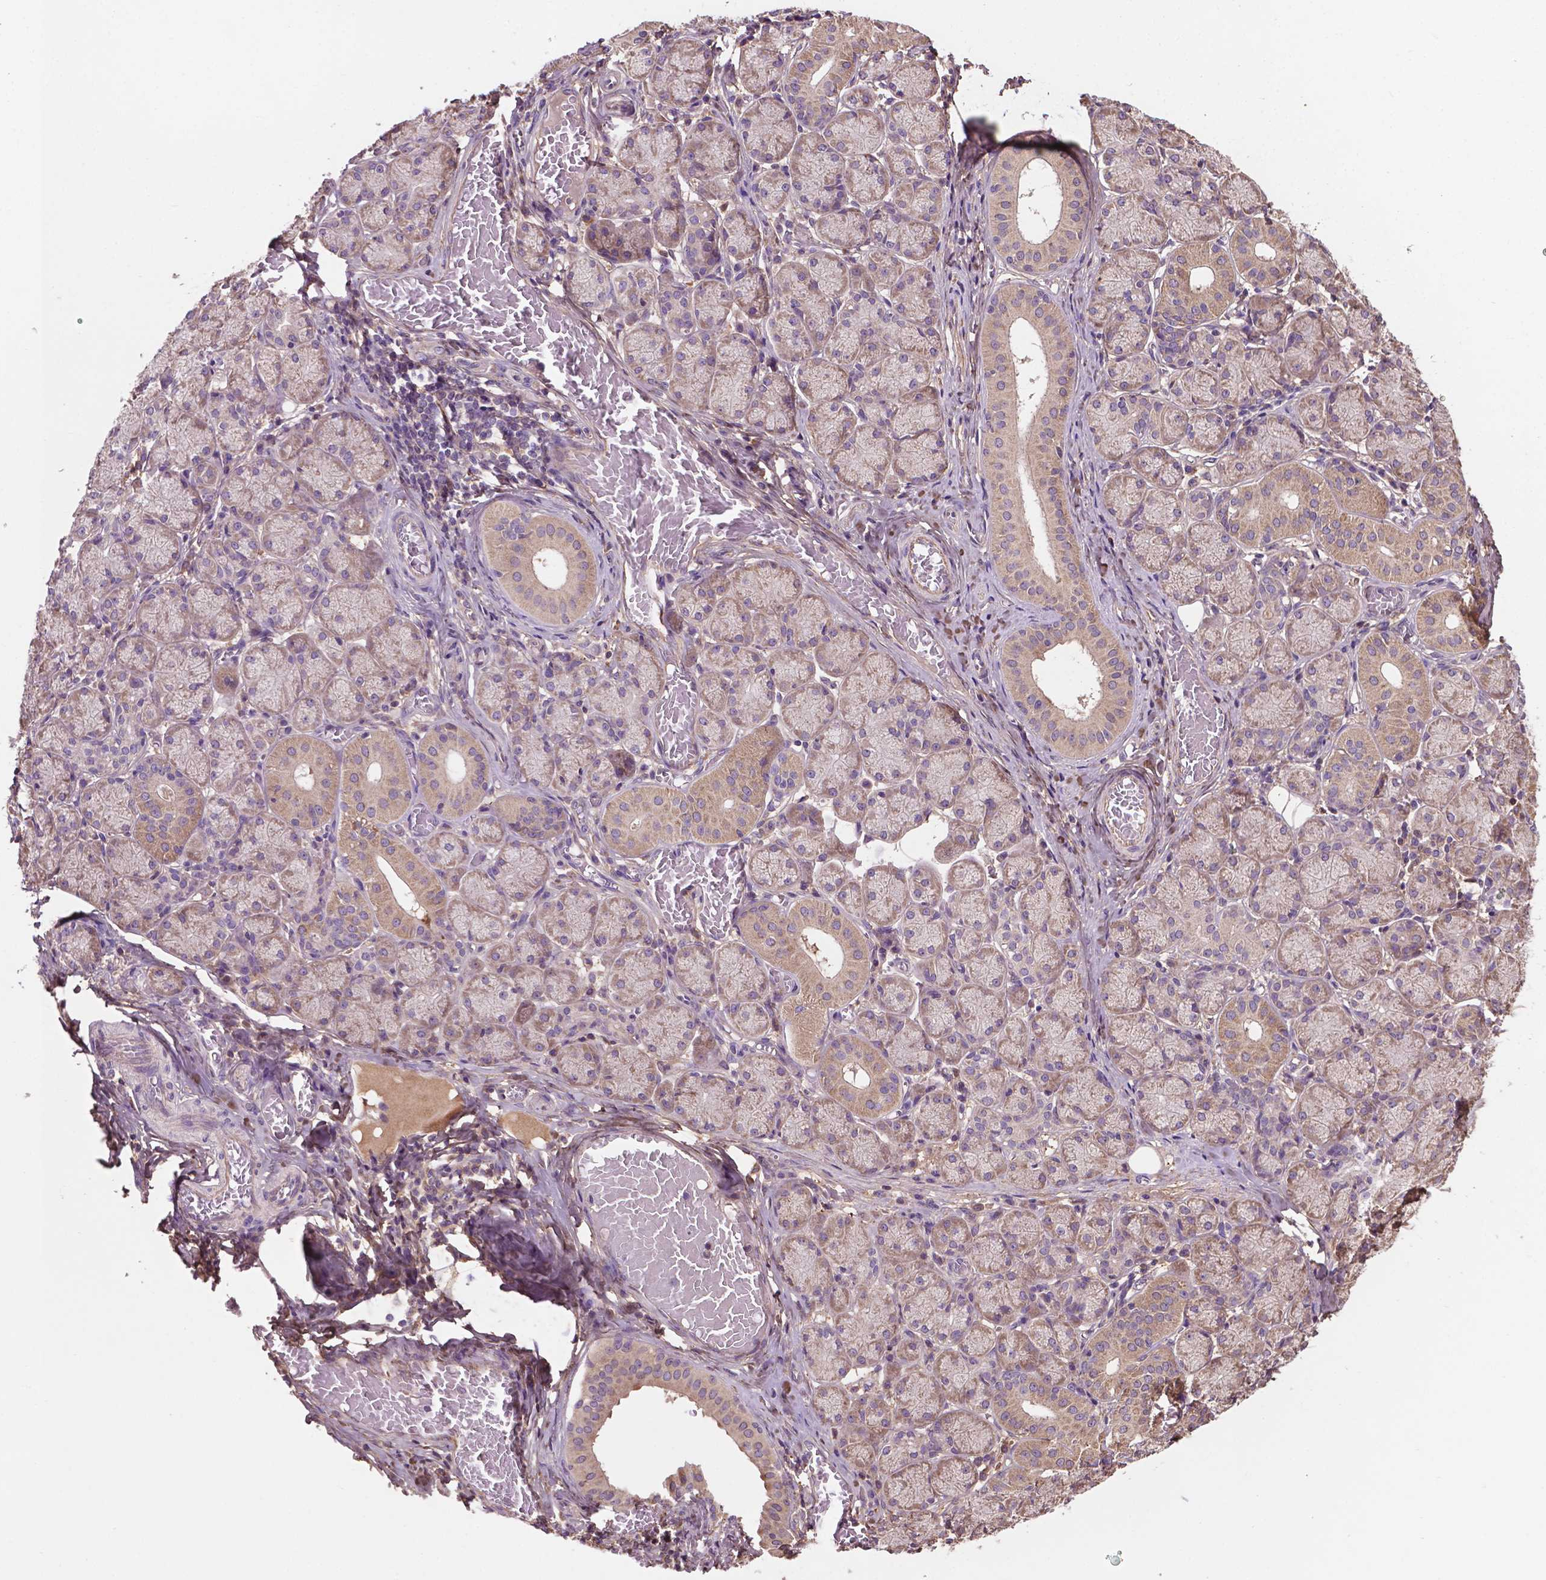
{"staining": {"intensity": "weak", "quantity": "25%-75%", "location": "cytoplasmic/membranous"}, "tissue": "salivary gland", "cell_type": "Glandular cells", "image_type": "normal", "snomed": [{"axis": "morphology", "description": "Normal tissue, NOS"}, {"axis": "topography", "description": "Salivary gland"}, {"axis": "topography", "description": "Peripheral nerve tissue"}], "caption": "Glandular cells display weak cytoplasmic/membranous staining in about 25%-75% of cells in benign salivary gland. (IHC, brightfield microscopy, high magnification).", "gene": "GJA9", "patient": {"sex": "female", "age": 24}}